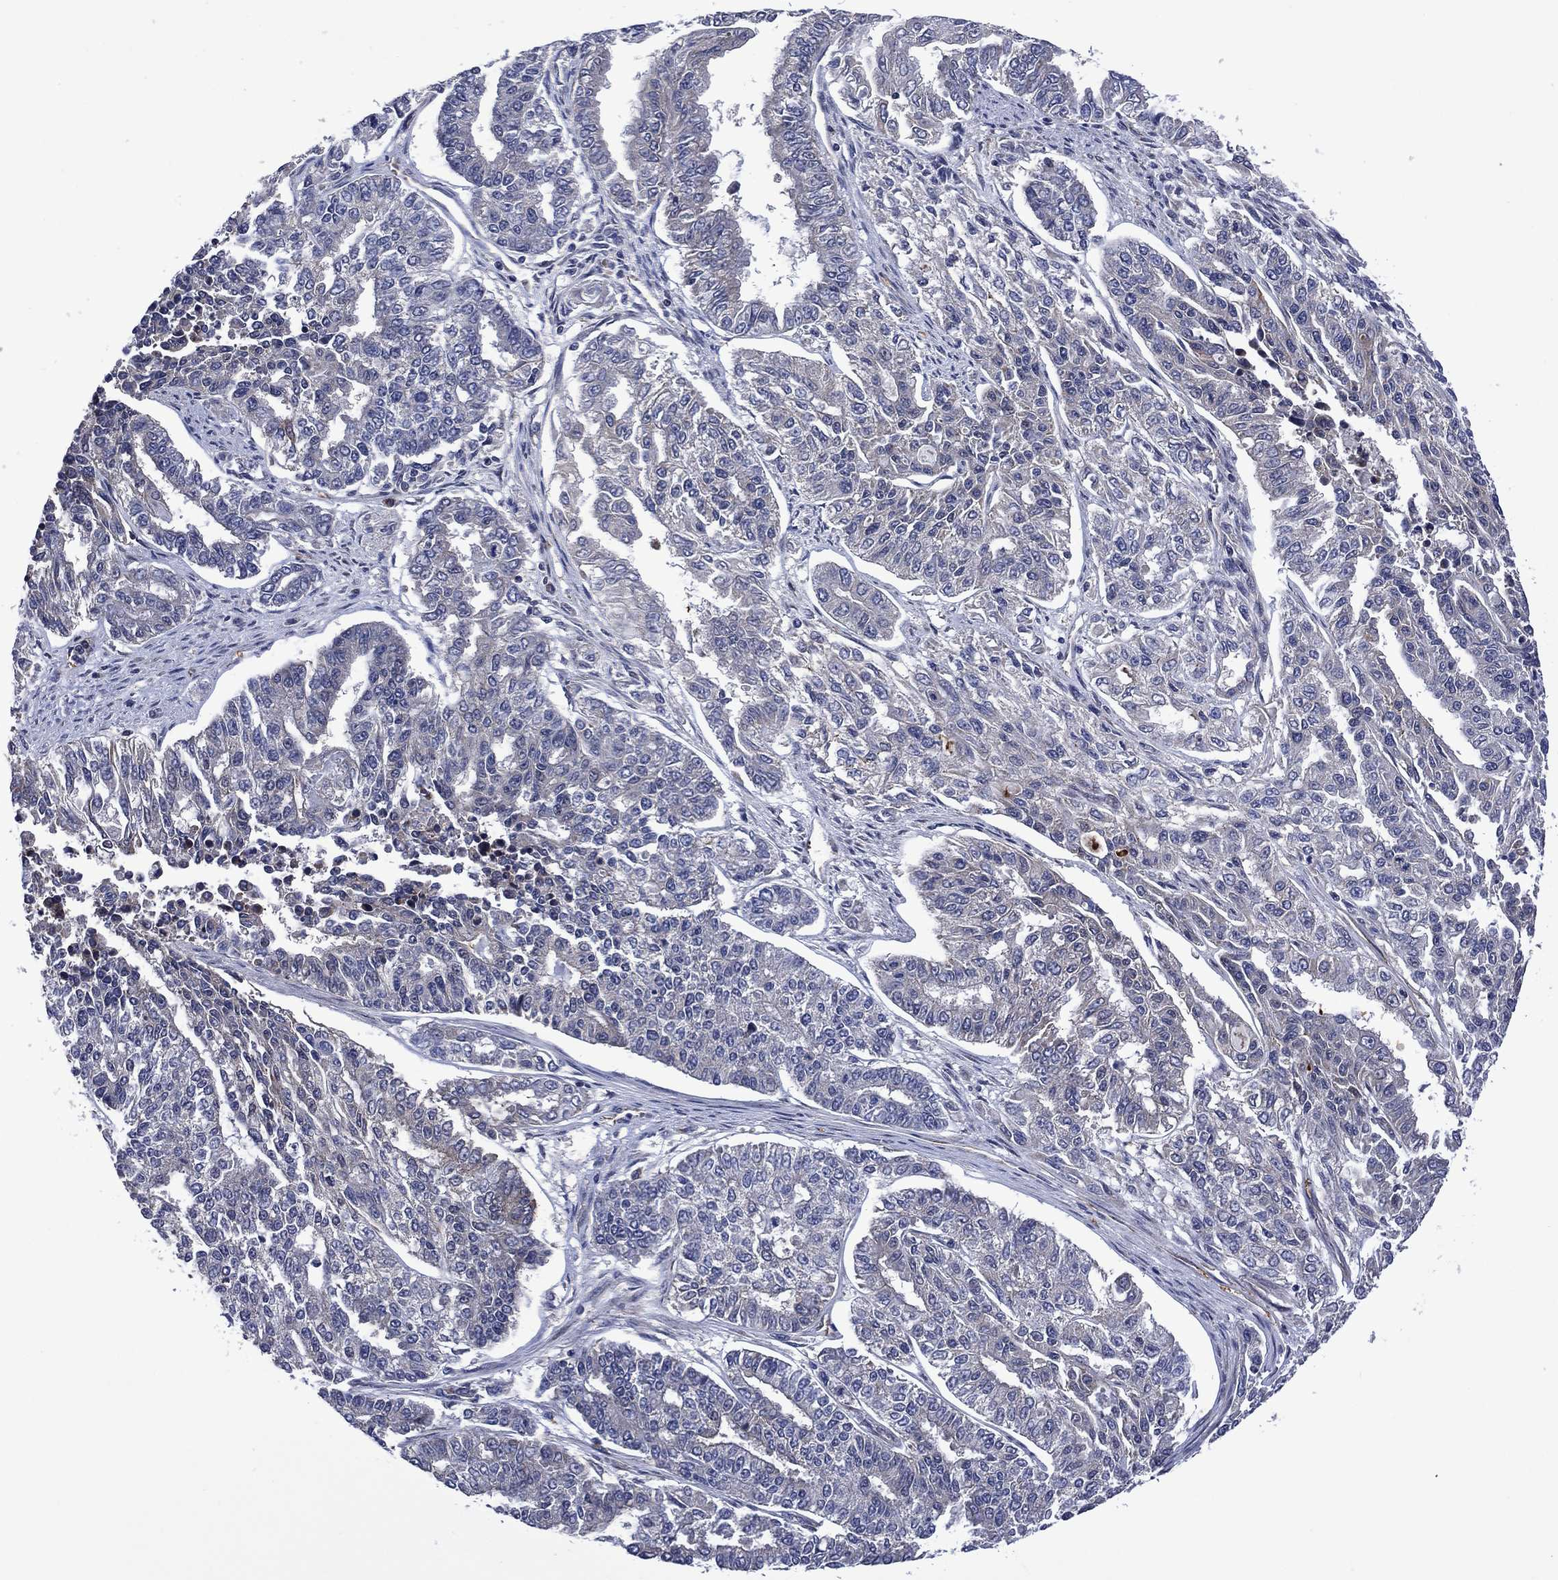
{"staining": {"intensity": "negative", "quantity": "none", "location": "none"}, "tissue": "endometrial cancer", "cell_type": "Tumor cells", "image_type": "cancer", "snomed": [{"axis": "morphology", "description": "Adenocarcinoma, NOS"}, {"axis": "topography", "description": "Uterus"}], "caption": "Tumor cells show no significant protein positivity in endometrial cancer (adenocarcinoma). (DAB (3,3'-diaminobenzidine) IHC with hematoxylin counter stain).", "gene": "HTD2", "patient": {"sex": "female", "age": 59}}